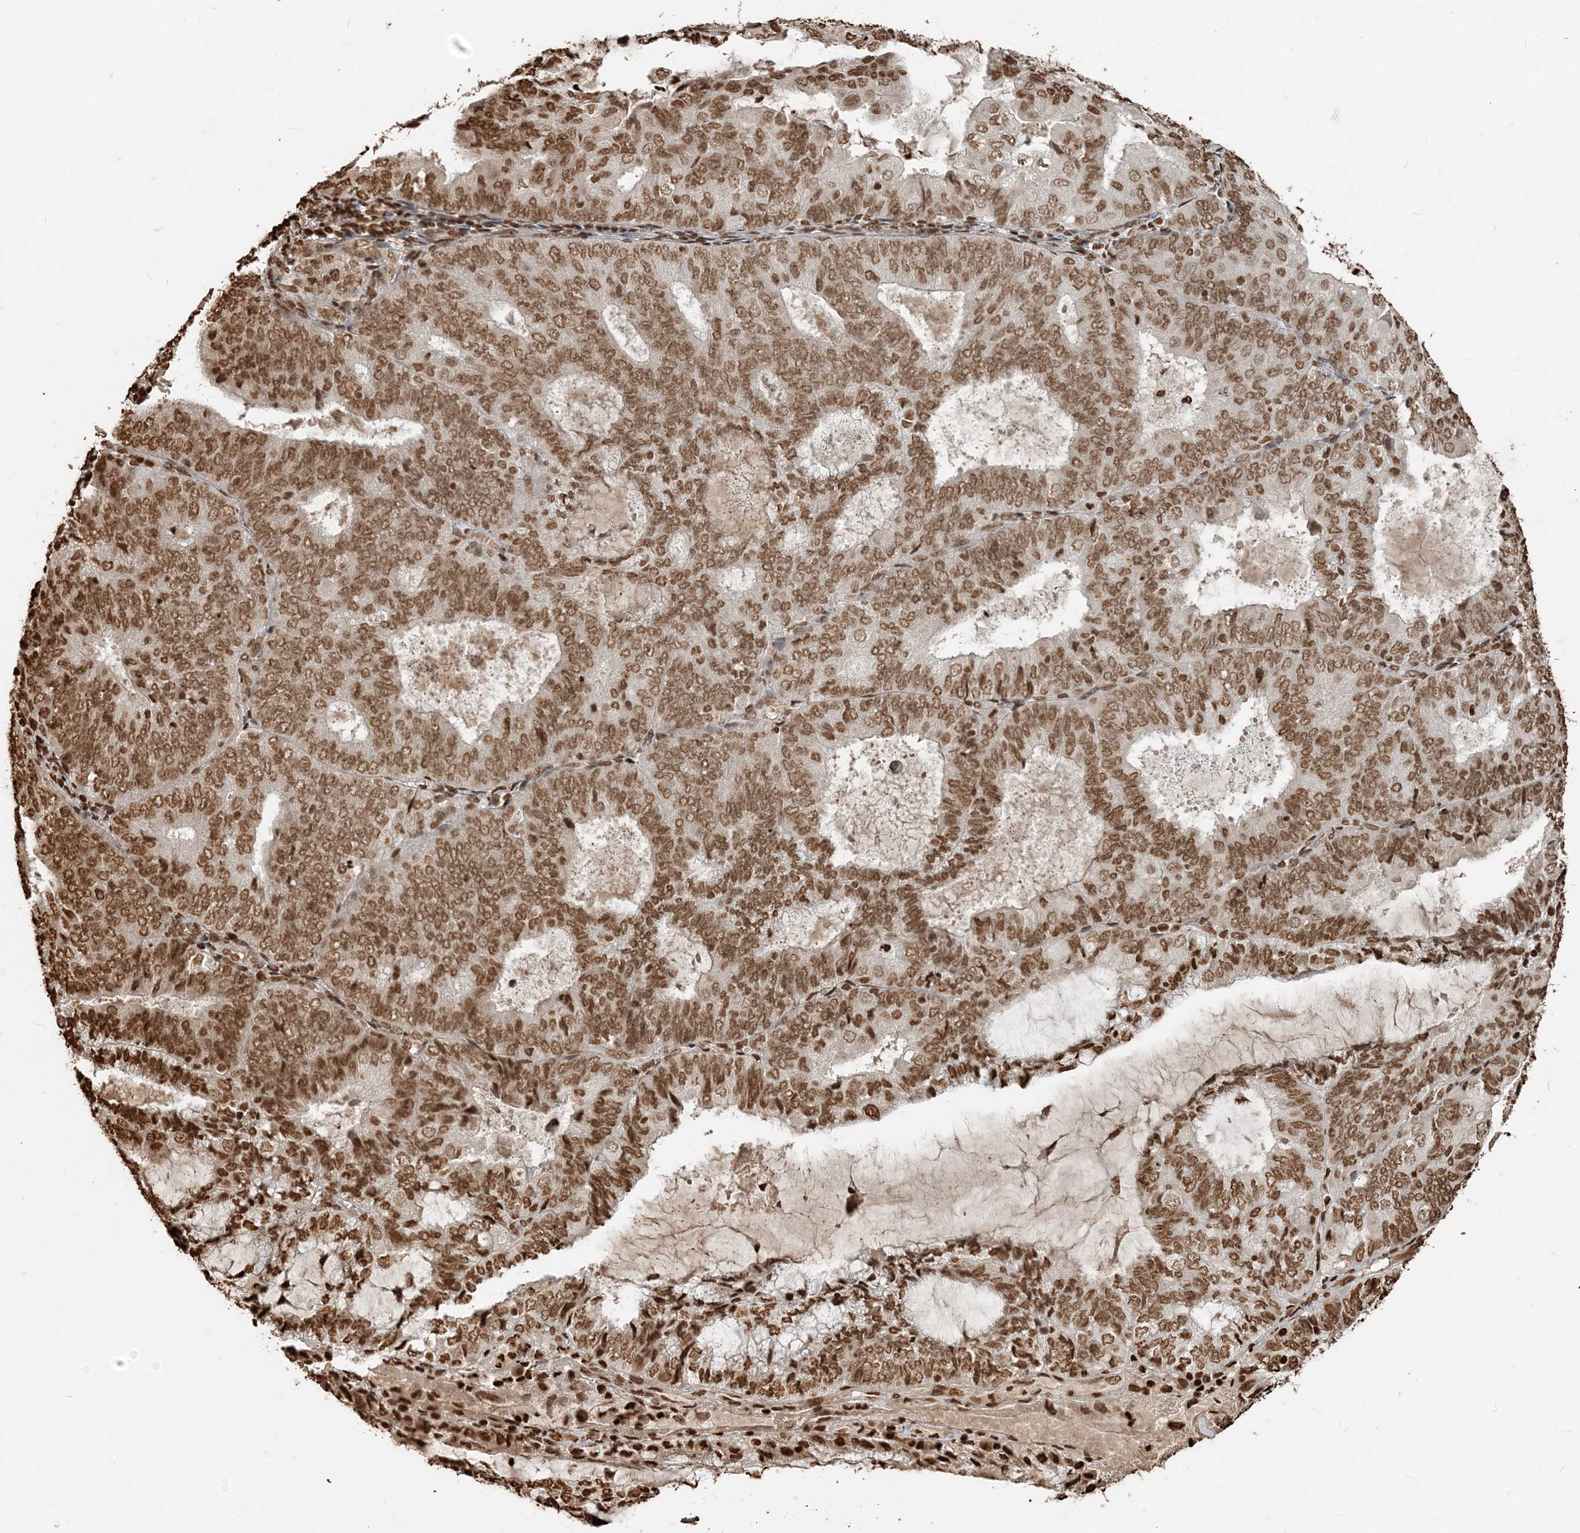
{"staining": {"intensity": "moderate", "quantity": ">75%", "location": "nuclear"}, "tissue": "endometrial cancer", "cell_type": "Tumor cells", "image_type": "cancer", "snomed": [{"axis": "morphology", "description": "Adenocarcinoma, NOS"}, {"axis": "topography", "description": "Endometrium"}], "caption": "Immunohistochemistry (IHC) histopathology image of human endometrial adenocarcinoma stained for a protein (brown), which displays medium levels of moderate nuclear positivity in approximately >75% of tumor cells.", "gene": "H3-3B", "patient": {"sex": "female", "age": 81}}